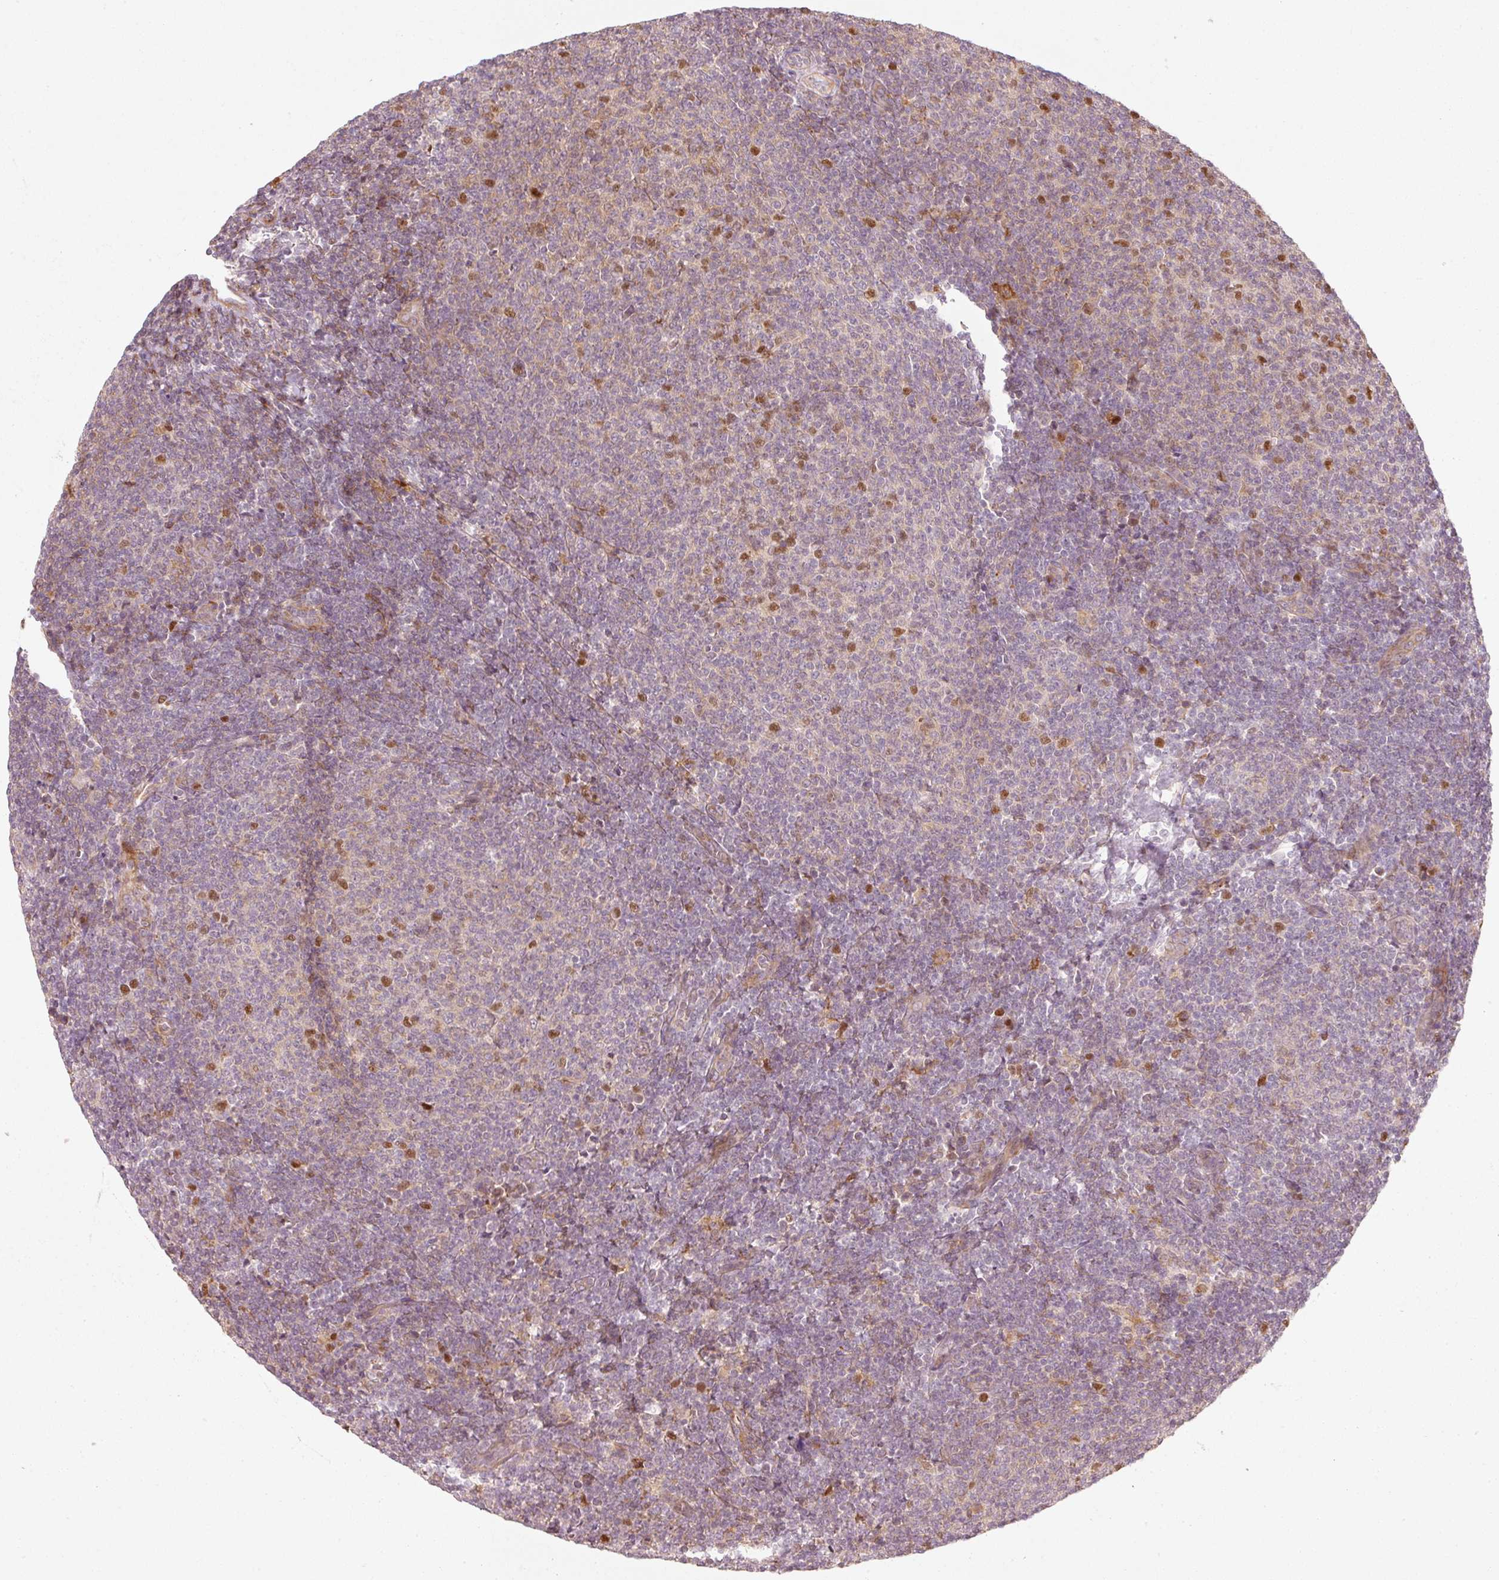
{"staining": {"intensity": "moderate", "quantity": "<25%", "location": "nuclear"}, "tissue": "lymphoma", "cell_type": "Tumor cells", "image_type": "cancer", "snomed": [{"axis": "morphology", "description": "Malignant lymphoma, non-Hodgkin's type, Low grade"}, {"axis": "topography", "description": "Lymph node"}], "caption": "Brown immunohistochemical staining in human malignant lymphoma, non-Hodgkin's type (low-grade) demonstrates moderate nuclear staining in about <25% of tumor cells.", "gene": "TREX2", "patient": {"sex": "male", "age": 66}}